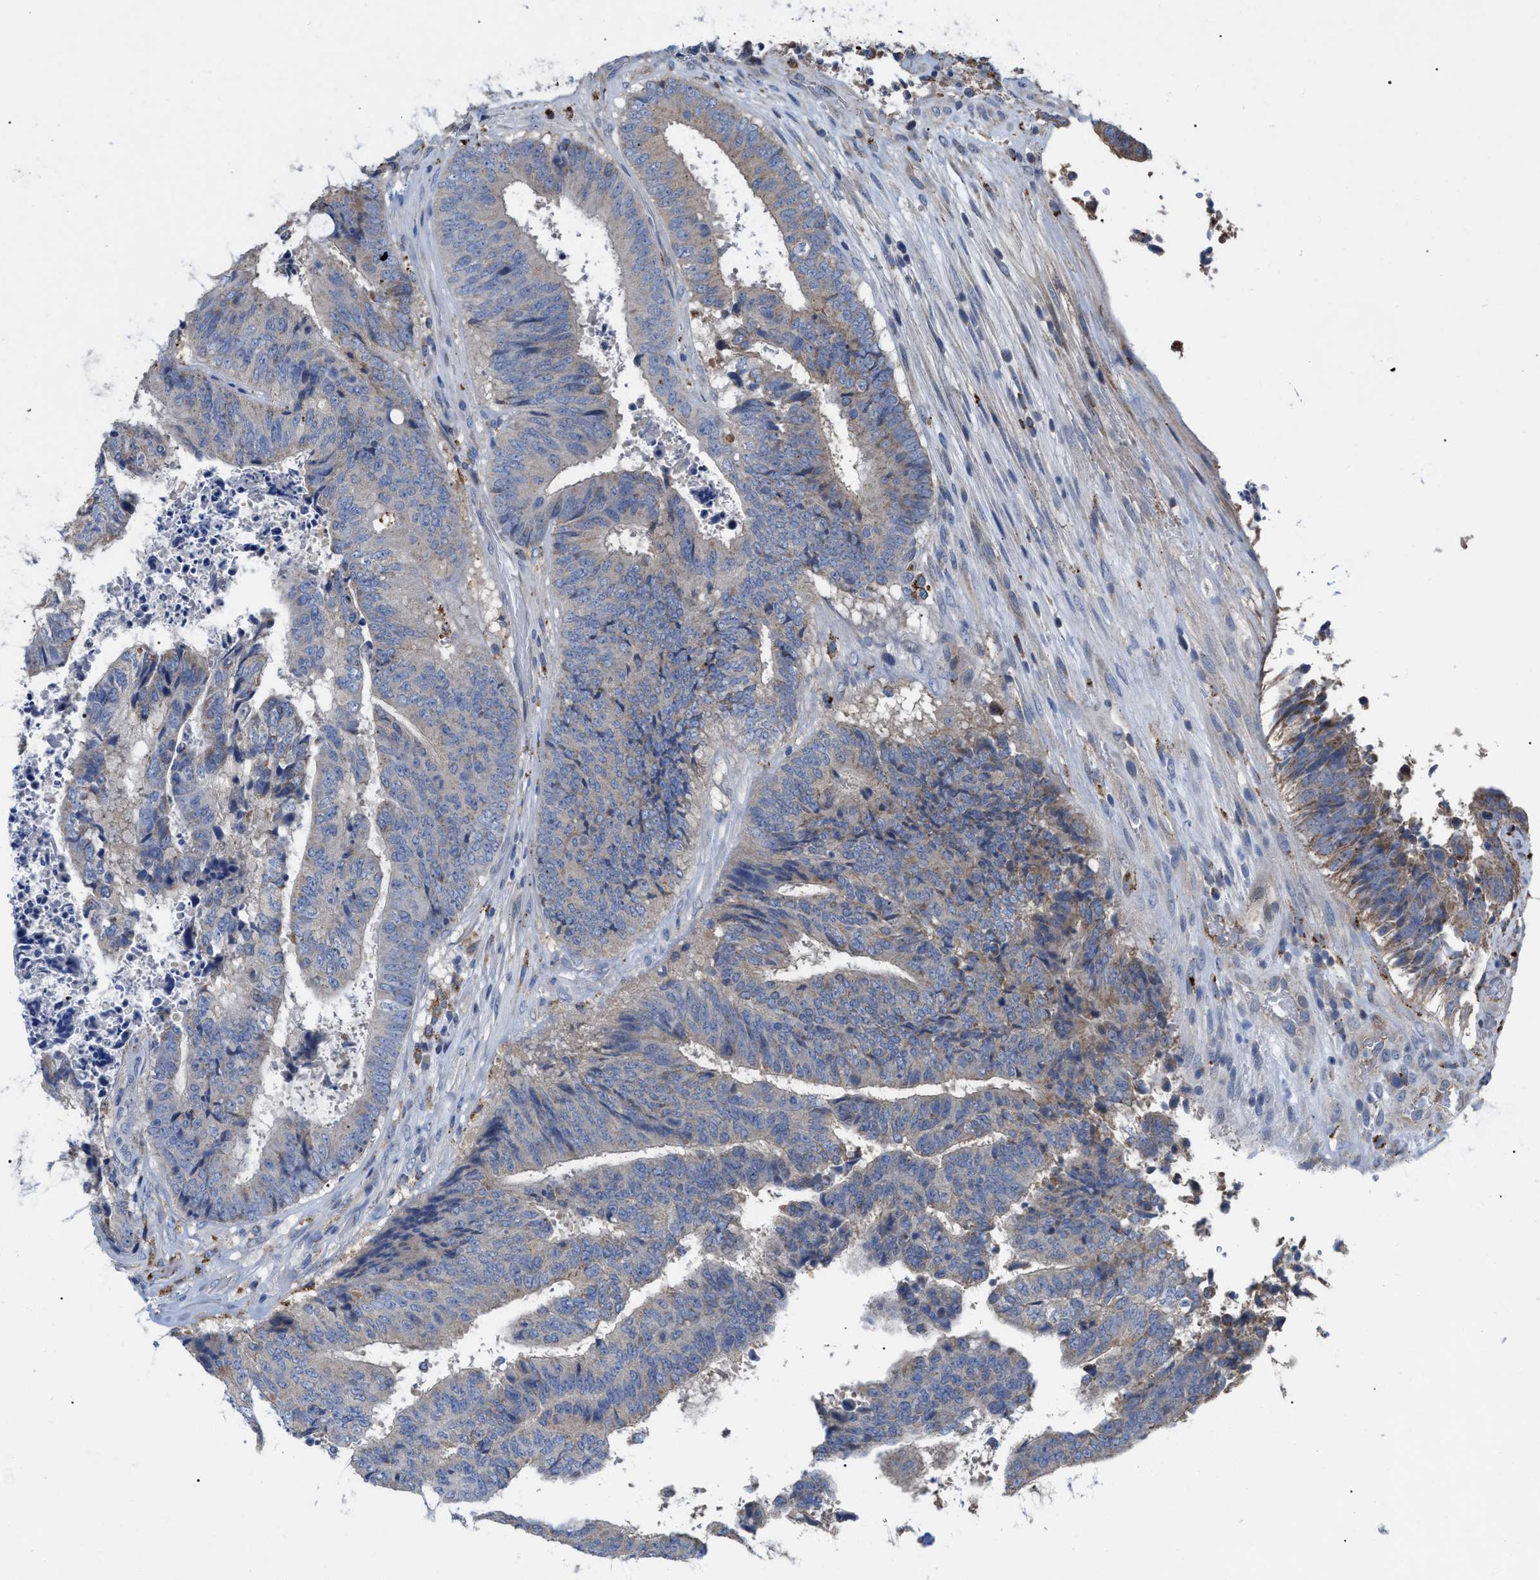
{"staining": {"intensity": "negative", "quantity": "none", "location": "none"}, "tissue": "colorectal cancer", "cell_type": "Tumor cells", "image_type": "cancer", "snomed": [{"axis": "morphology", "description": "Adenocarcinoma, NOS"}, {"axis": "topography", "description": "Rectum"}], "caption": "A histopathology image of human colorectal cancer (adenocarcinoma) is negative for staining in tumor cells.", "gene": "FAM171A2", "patient": {"sex": "male", "age": 72}}